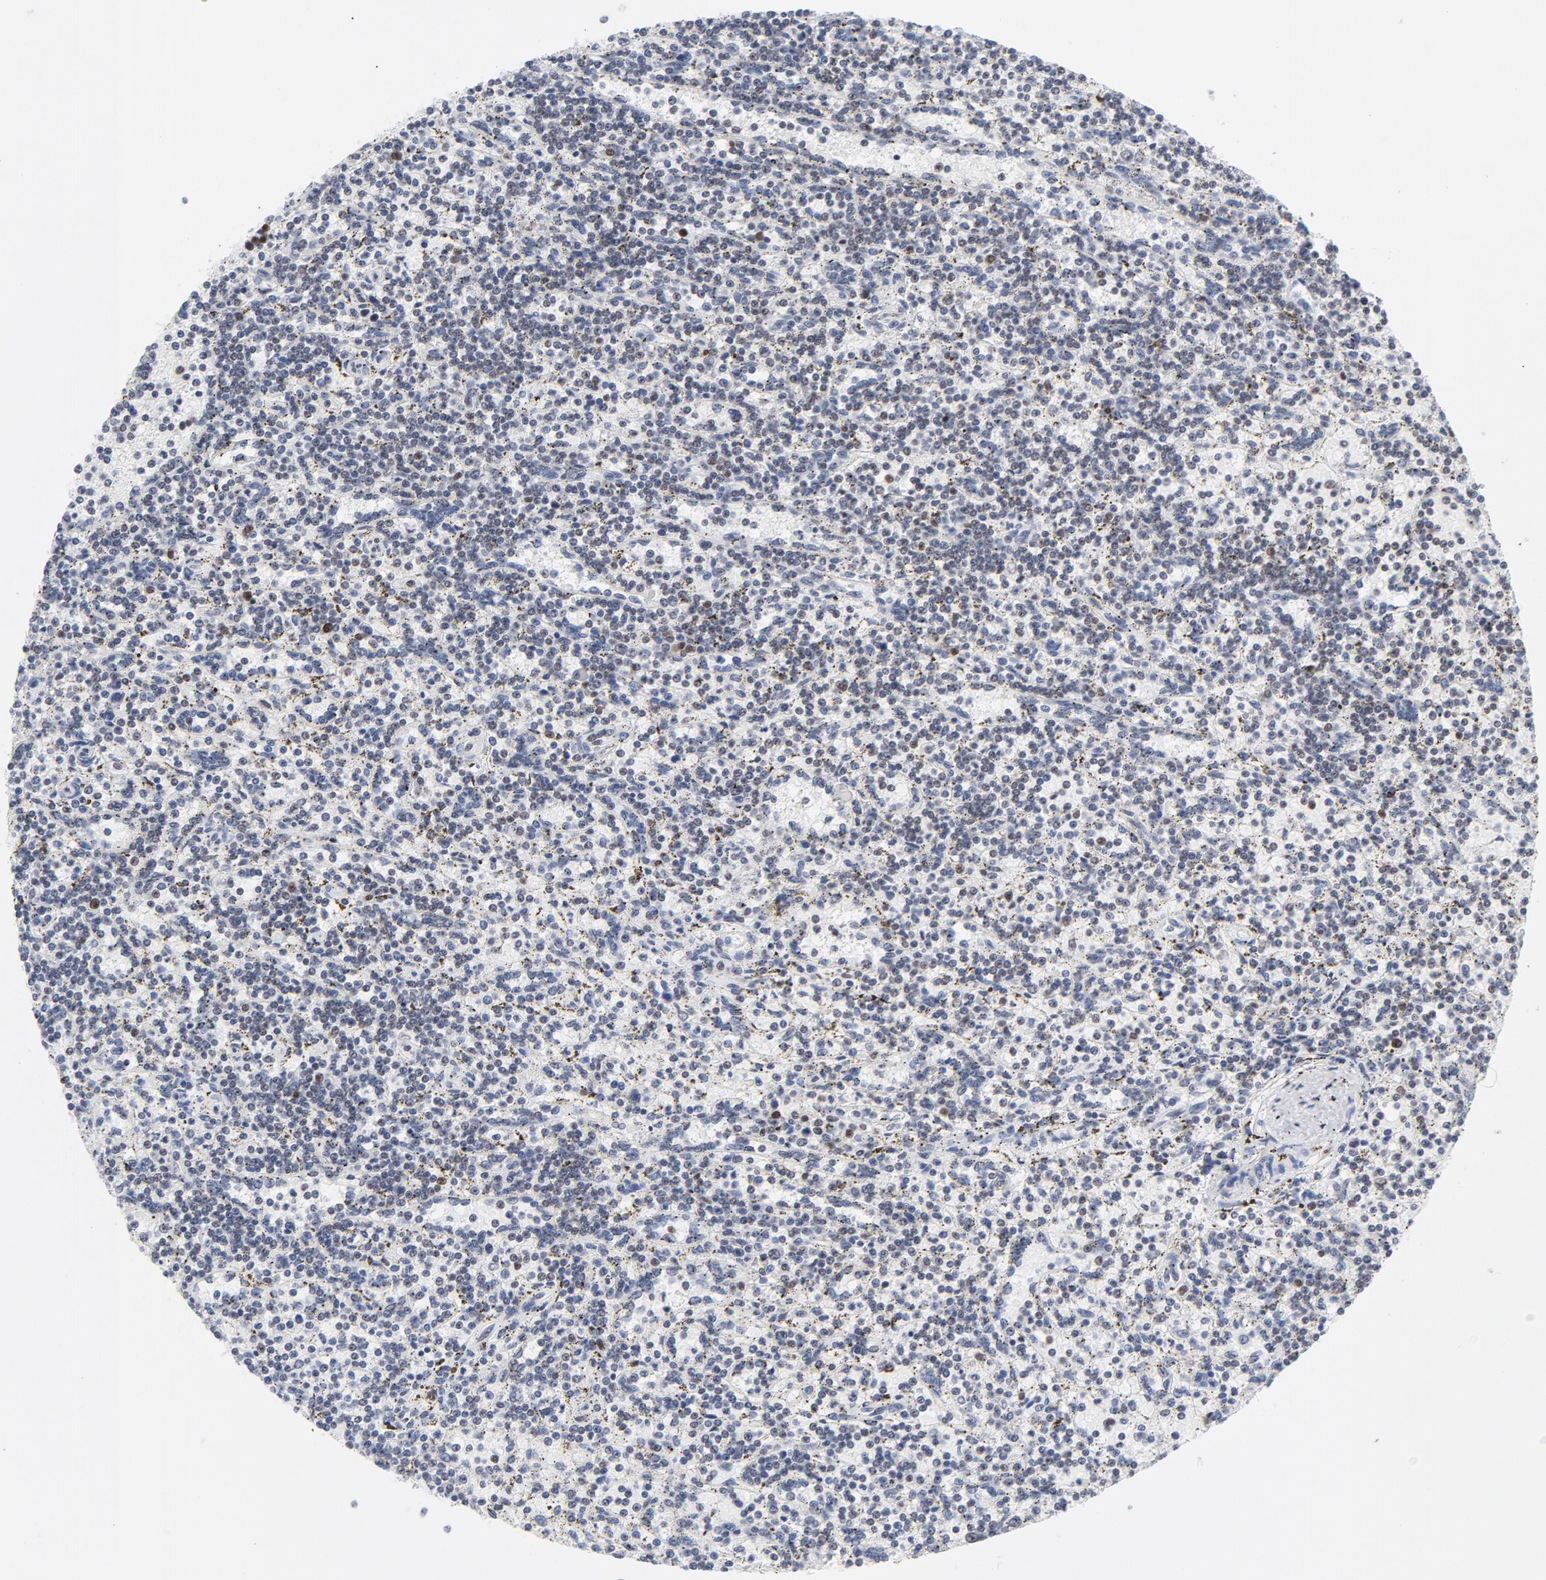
{"staining": {"intensity": "negative", "quantity": "none", "location": "none"}, "tissue": "lymphoma", "cell_type": "Tumor cells", "image_type": "cancer", "snomed": [{"axis": "morphology", "description": "Malignant lymphoma, non-Hodgkin's type, Low grade"}, {"axis": "topography", "description": "Spleen"}], "caption": "Tumor cells are negative for brown protein staining in lymphoma. Nuclei are stained in blue.", "gene": "RFC4", "patient": {"sex": "male", "age": 73}}